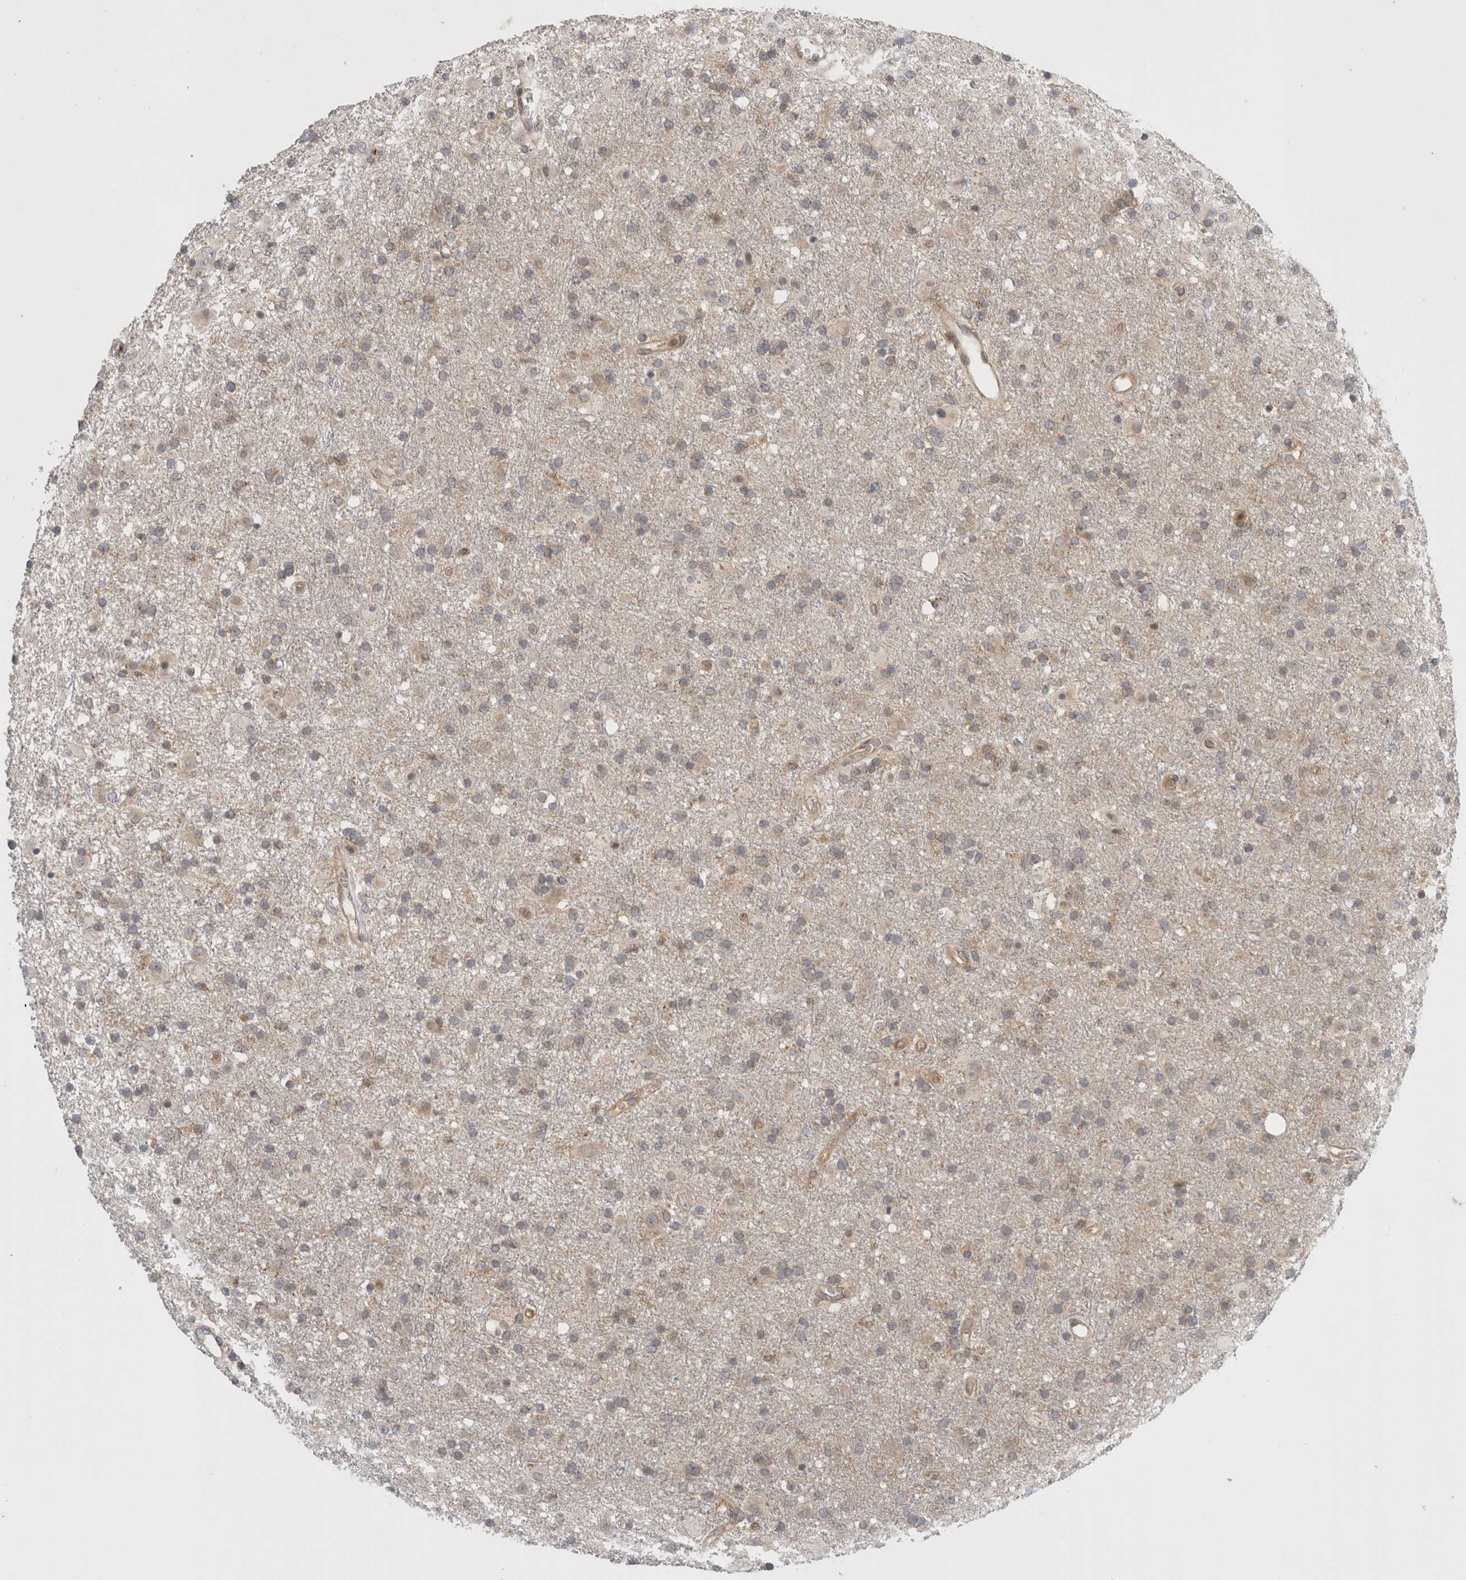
{"staining": {"intensity": "weak", "quantity": "<25%", "location": "cytoplasmic/membranous"}, "tissue": "glioma", "cell_type": "Tumor cells", "image_type": "cancer", "snomed": [{"axis": "morphology", "description": "Glioma, malignant, Low grade"}, {"axis": "topography", "description": "Brain"}], "caption": "The IHC histopathology image has no significant positivity in tumor cells of glioma tissue.", "gene": "NFKB1", "patient": {"sex": "male", "age": 65}}